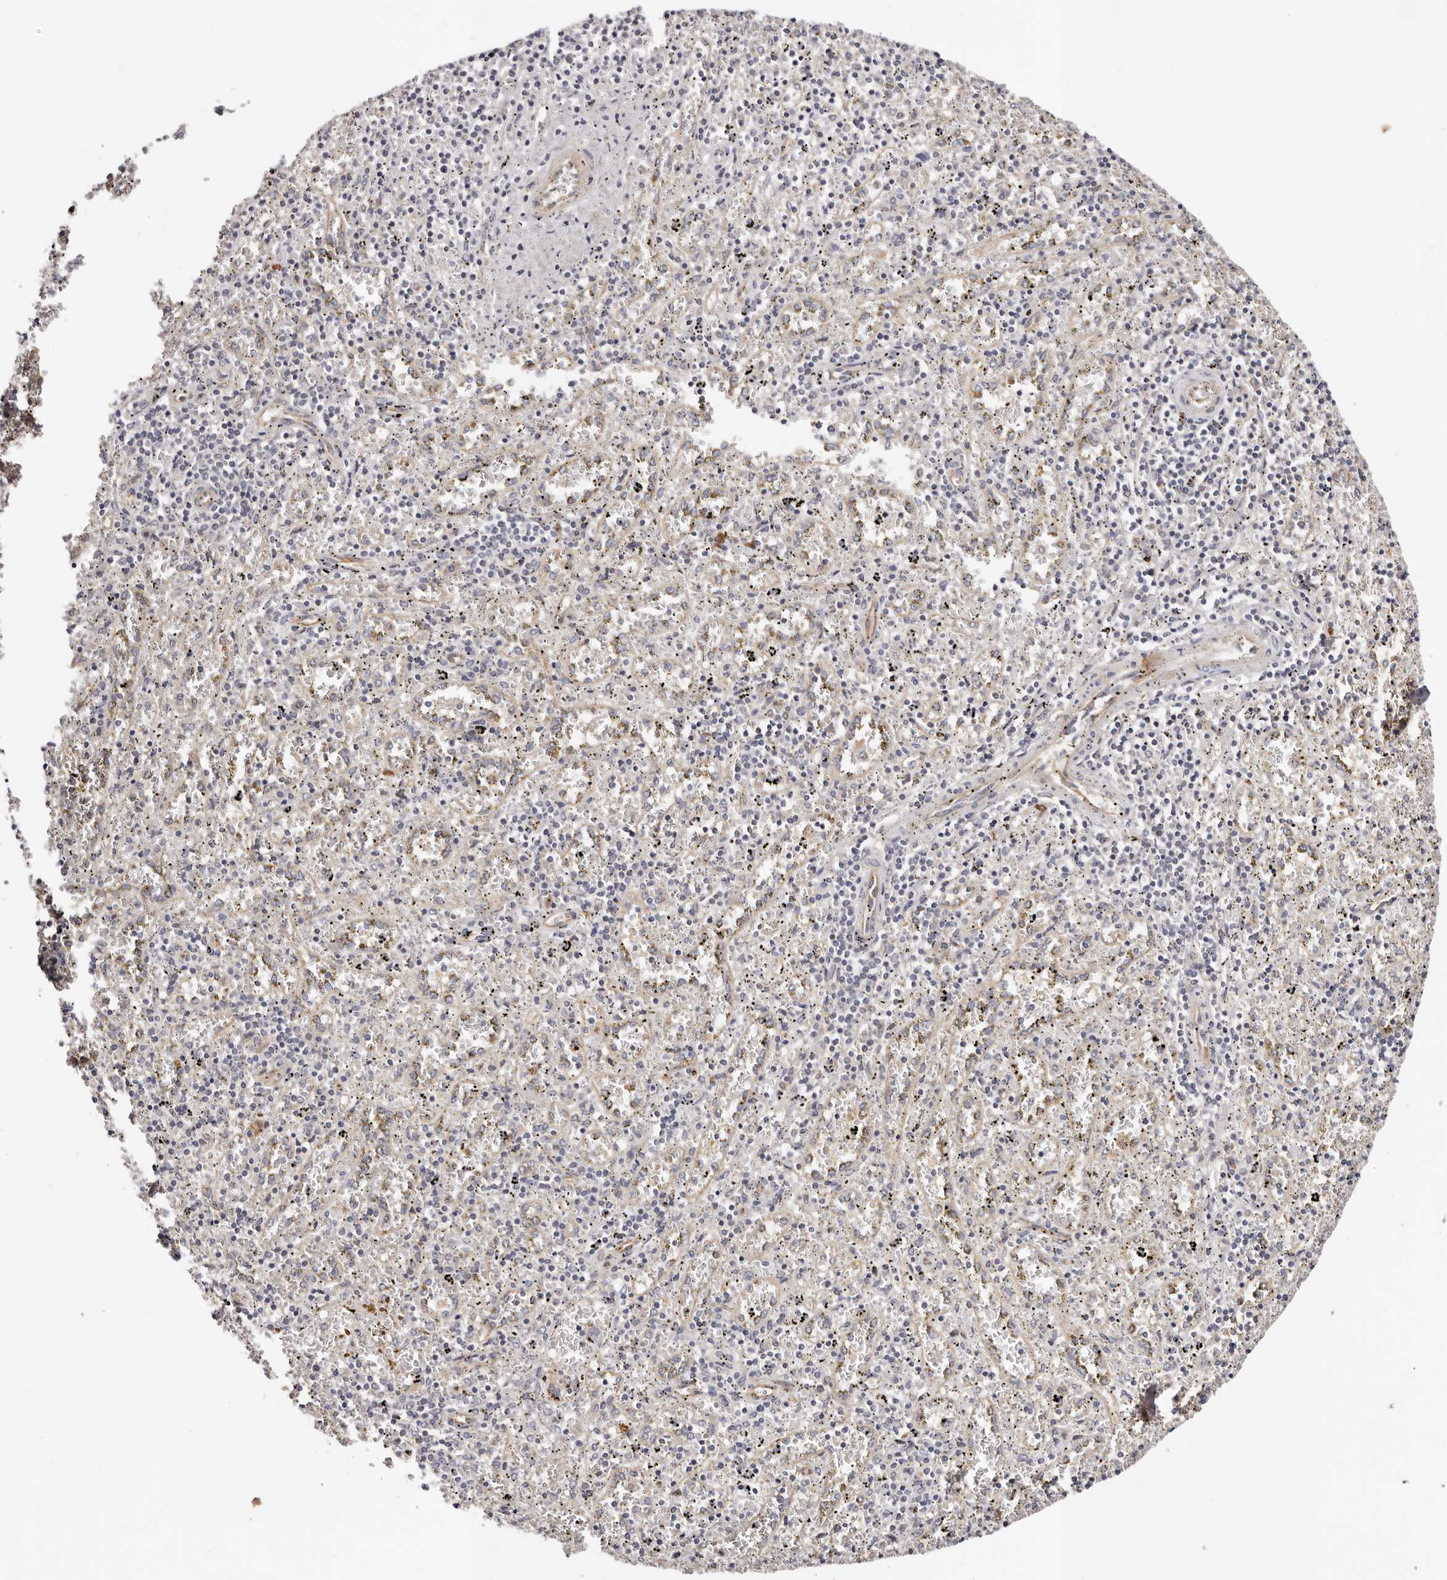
{"staining": {"intensity": "negative", "quantity": "none", "location": "none"}, "tissue": "spleen", "cell_type": "Cells in red pulp", "image_type": "normal", "snomed": [{"axis": "morphology", "description": "Normal tissue, NOS"}, {"axis": "topography", "description": "Spleen"}], "caption": "There is no significant staining in cells in red pulp of spleen. Brightfield microscopy of immunohistochemistry stained with DAB (brown) and hematoxylin (blue), captured at high magnification.", "gene": "MACF1", "patient": {"sex": "male", "age": 11}}